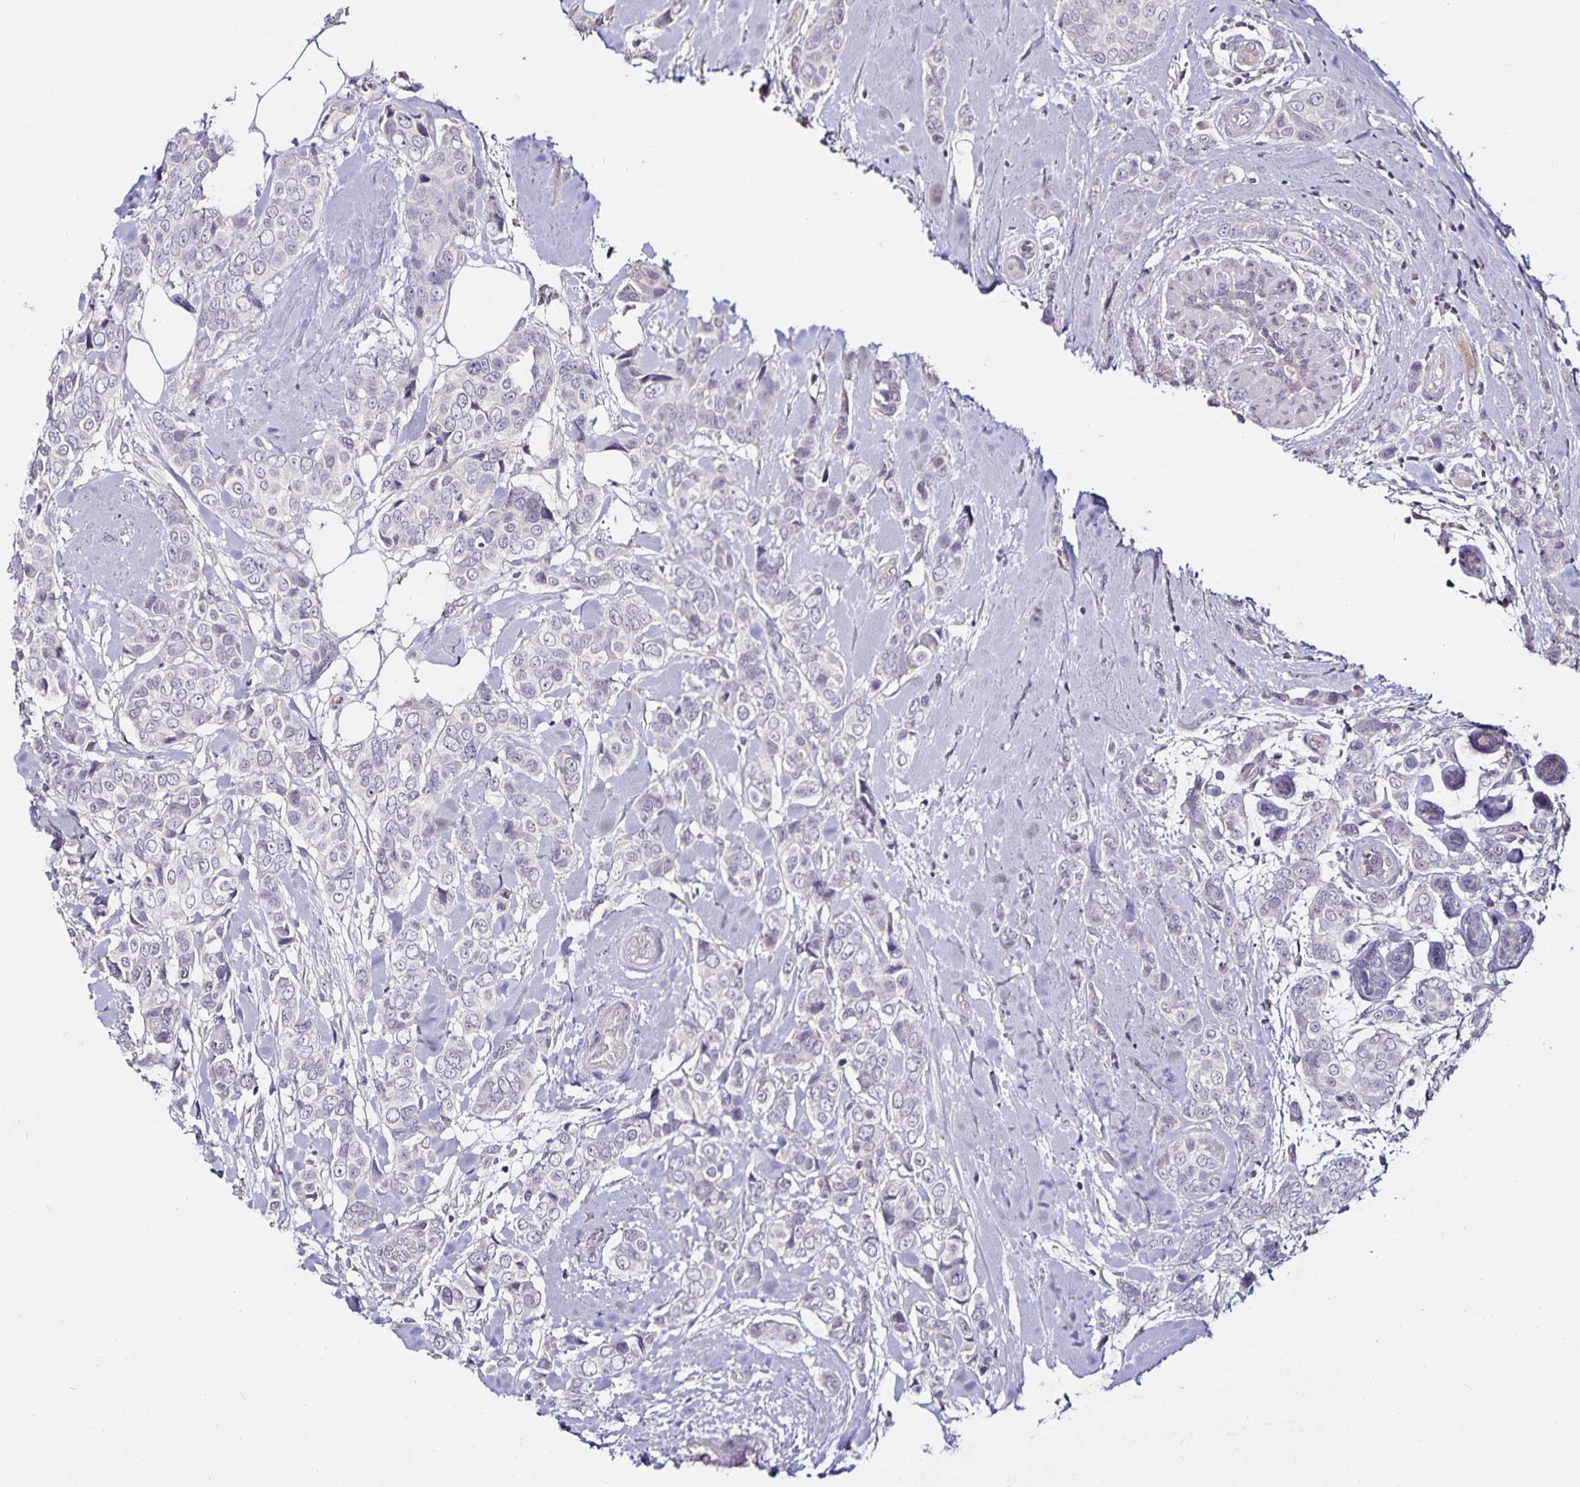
{"staining": {"intensity": "negative", "quantity": "none", "location": "none"}, "tissue": "breast cancer", "cell_type": "Tumor cells", "image_type": "cancer", "snomed": [{"axis": "morphology", "description": "Lobular carcinoma"}, {"axis": "topography", "description": "Breast"}], "caption": "Immunohistochemistry photomicrograph of neoplastic tissue: human breast cancer stained with DAB (3,3'-diaminobenzidine) displays no significant protein staining in tumor cells.", "gene": "ACSL5", "patient": {"sex": "female", "age": 51}}